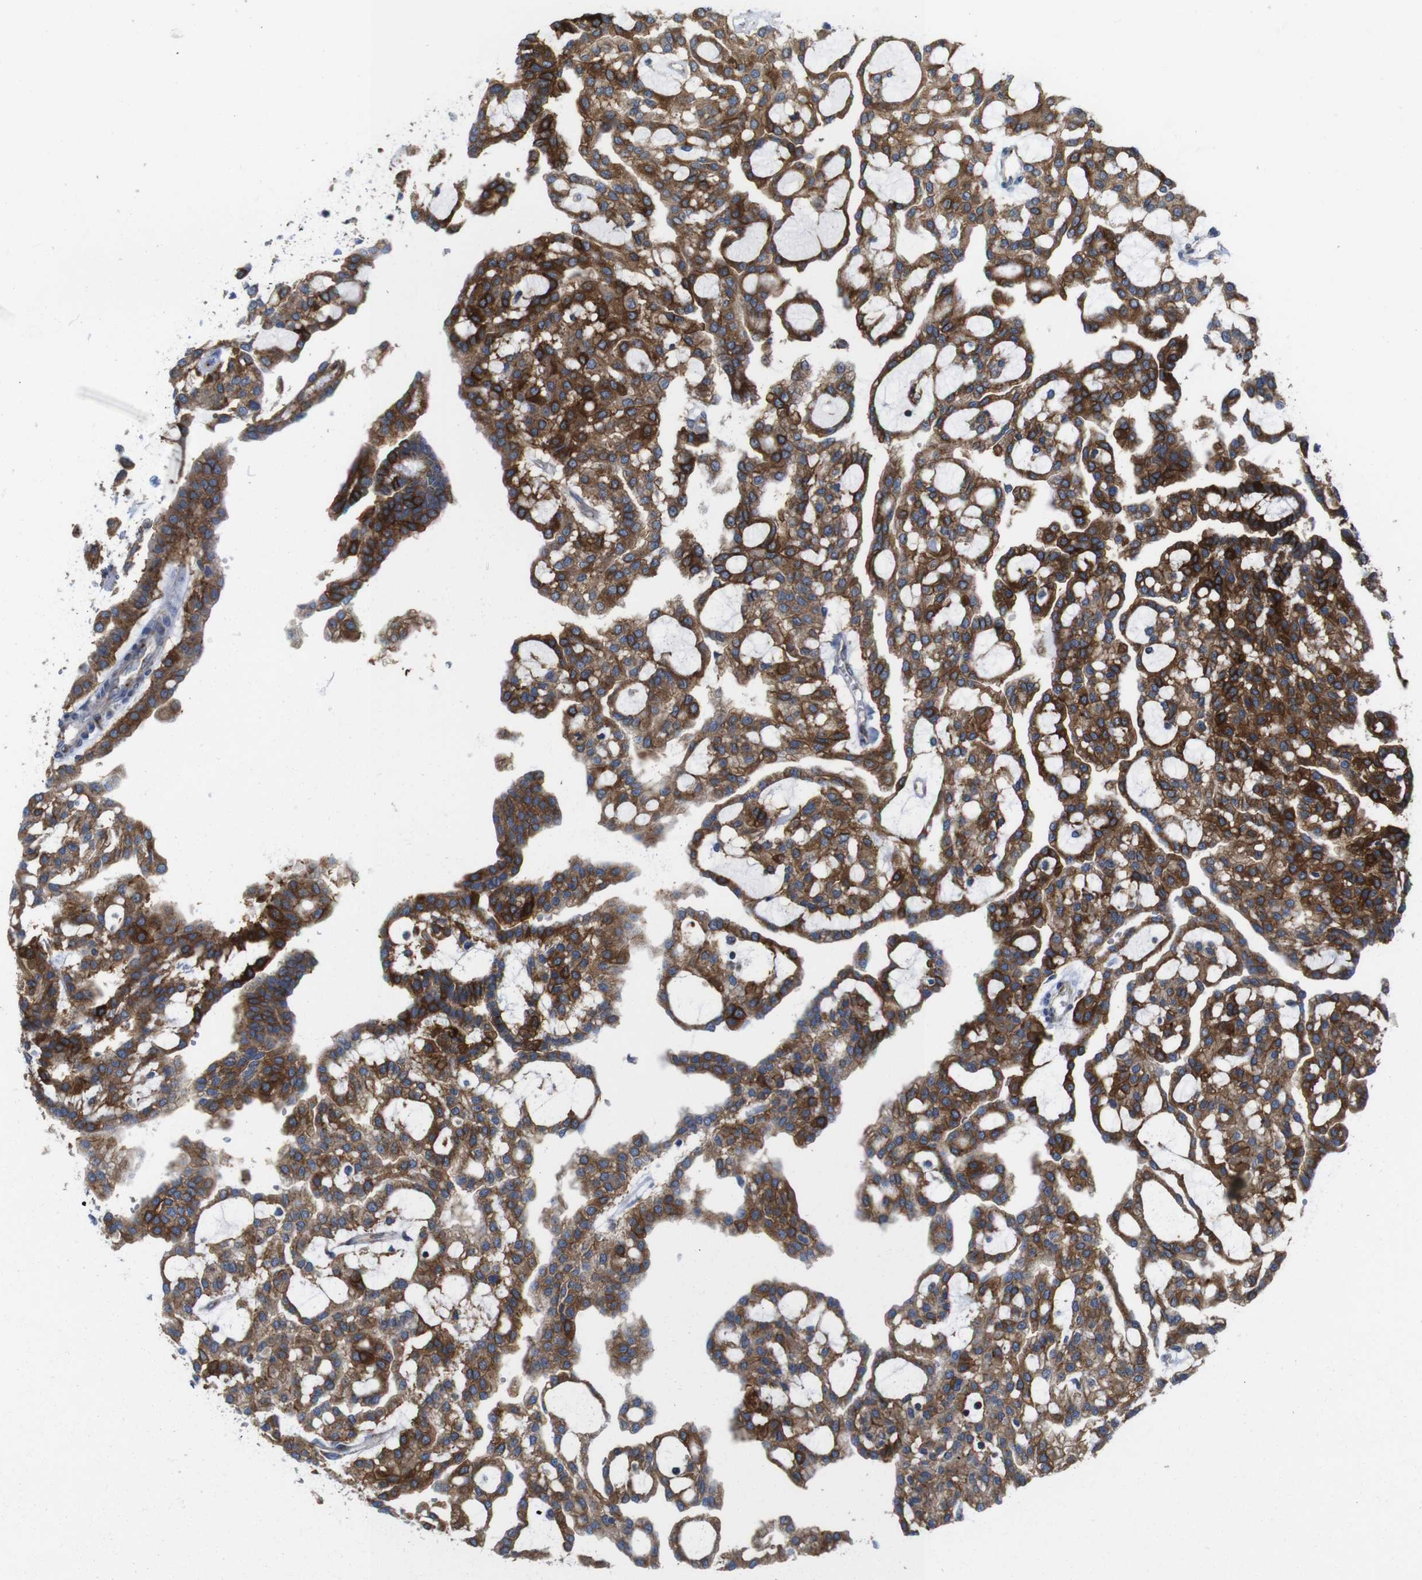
{"staining": {"intensity": "strong", "quantity": "25%-75%", "location": "cytoplasmic/membranous"}, "tissue": "renal cancer", "cell_type": "Tumor cells", "image_type": "cancer", "snomed": [{"axis": "morphology", "description": "Adenocarcinoma, NOS"}, {"axis": "topography", "description": "Kidney"}], "caption": "This micrograph displays IHC staining of renal cancer, with high strong cytoplasmic/membranous expression in approximately 25%-75% of tumor cells.", "gene": "EFCAB14", "patient": {"sex": "male", "age": 63}}